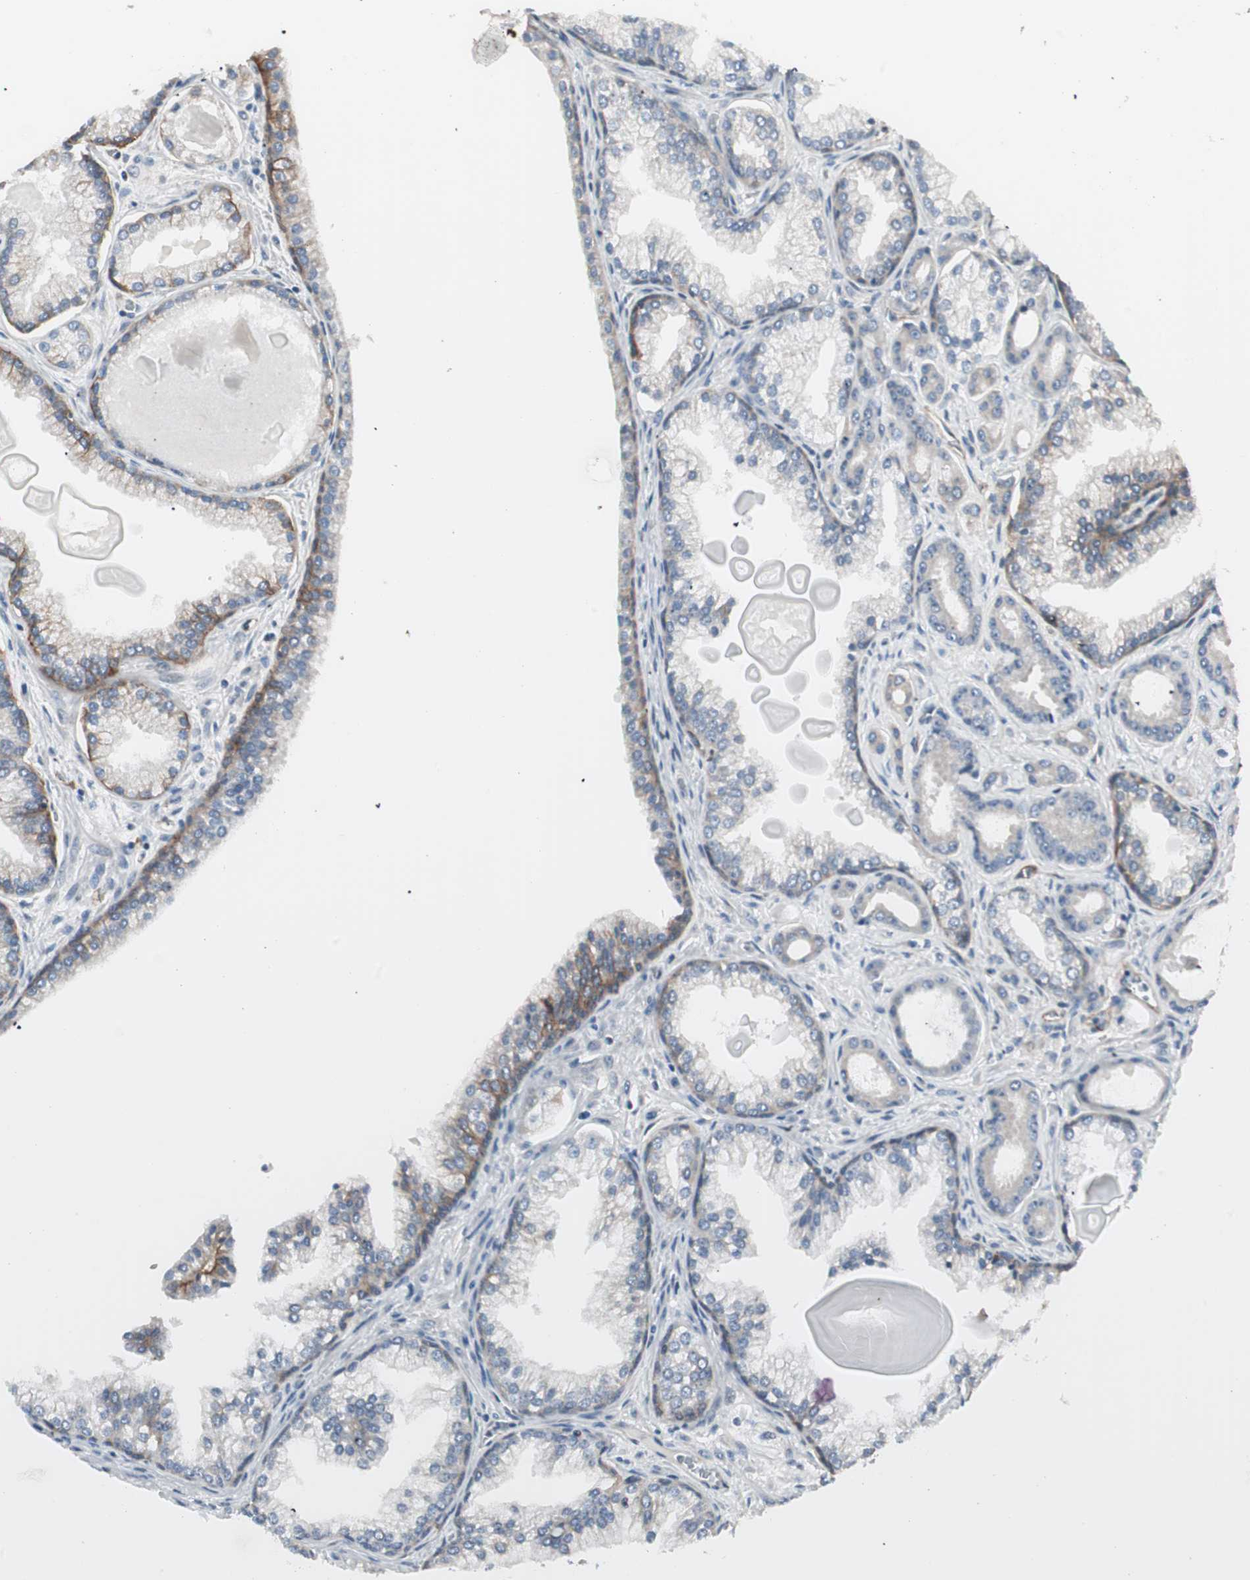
{"staining": {"intensity": "negative", "quantity": "none", "location": "none"}, "tissue": "prostate cancer", "cell_type": "Tumor cells", "image_type": "cancer", "snomed": [{"axis": "morphology", "description": "Adenocarcinoma, Low grade"}, {"axis": "topography", "description": "Prostate"}], "caption": "Tumor cells are negative for protein expression in human prostate cancer.", "gene": "ITGB4", "patient": {"sex": "male", "age": 59}}